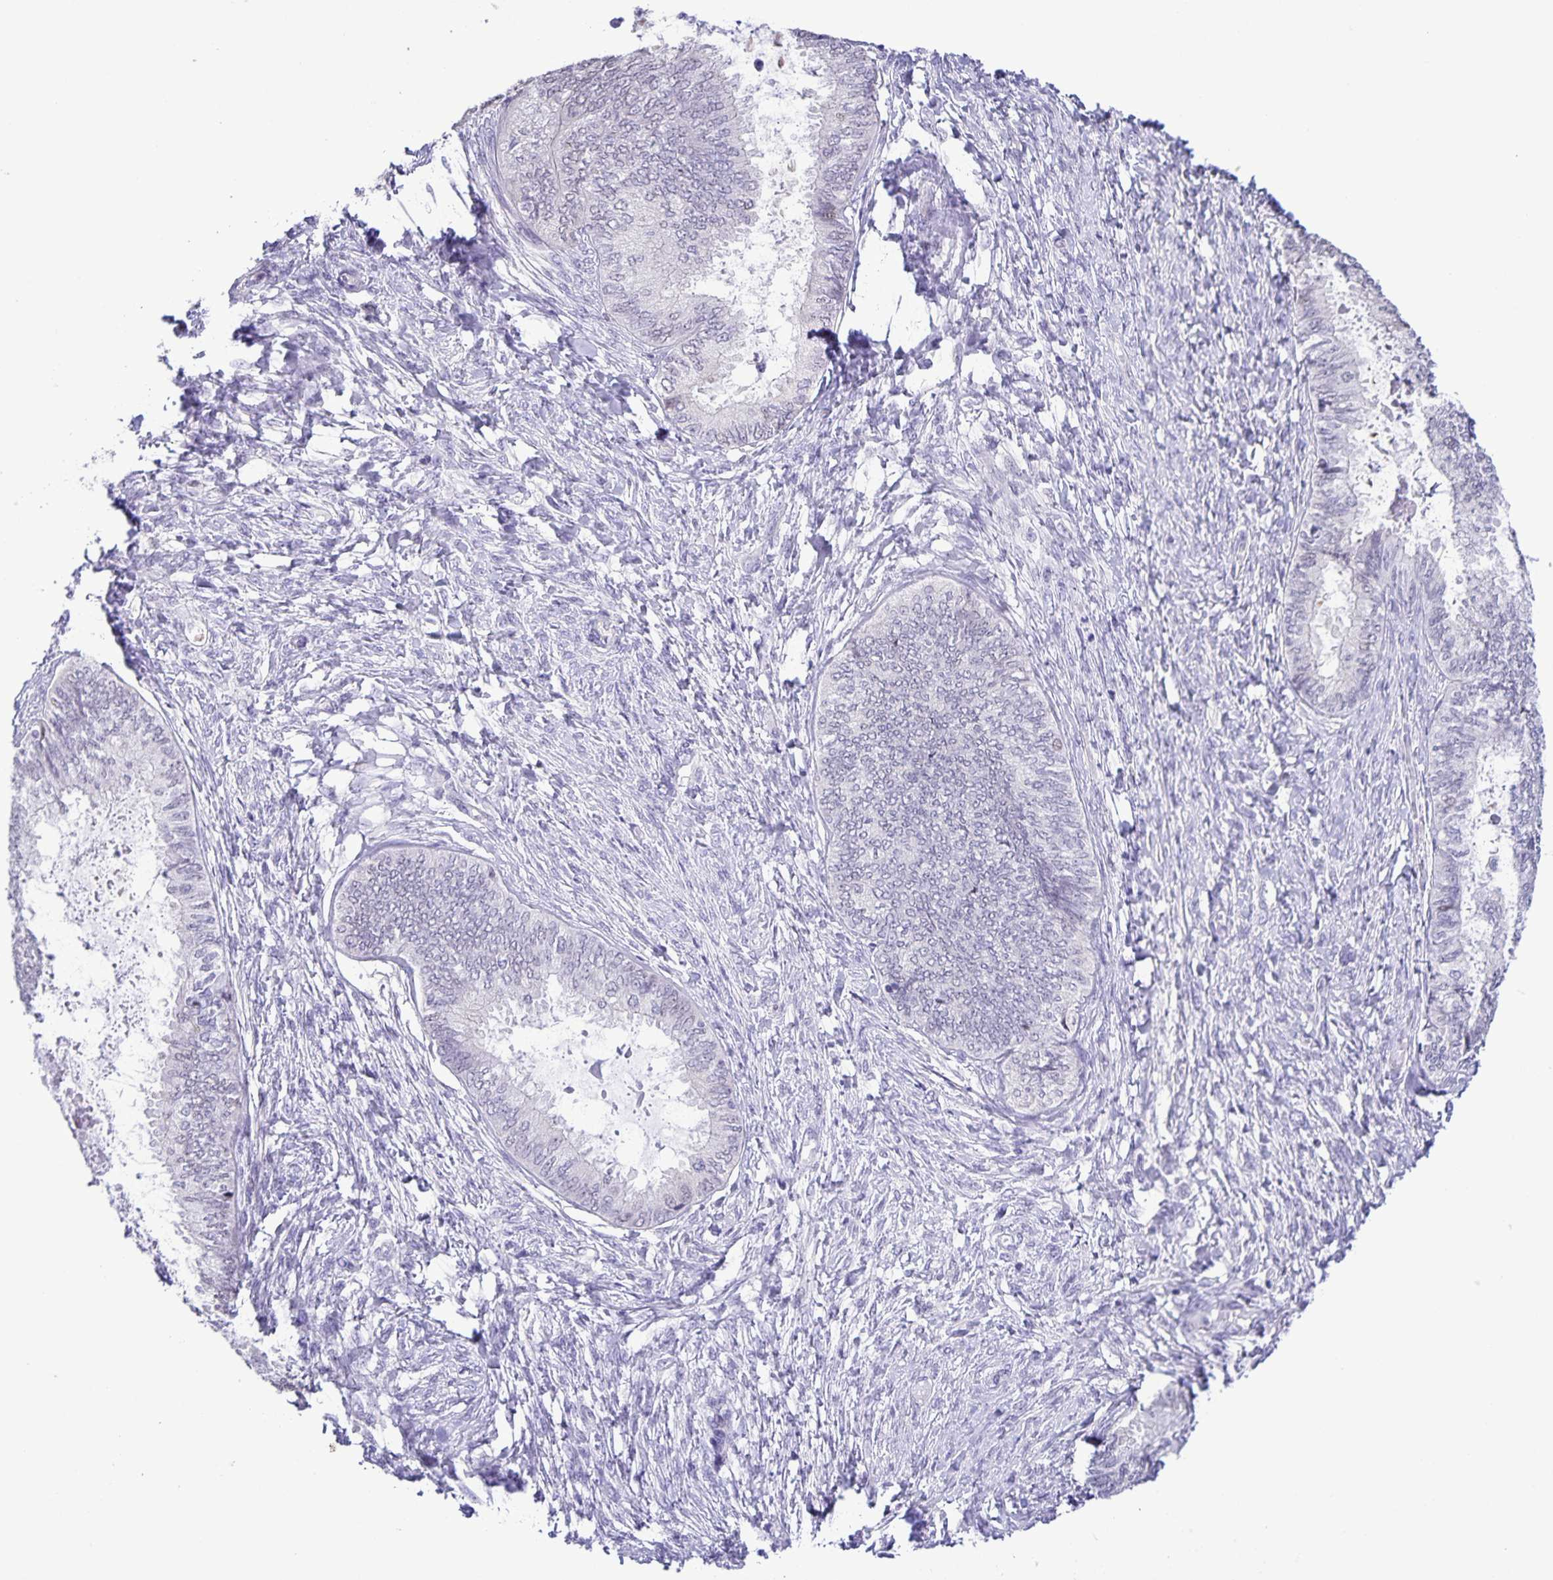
{"staining": {"intensity": "negative", "quantity": "none", "location": "none"}, "tissue": "ovarian cancer", "cell_type": "Tumor cells", "image_type": "cancer", "snomed": [{"axis": "morphology", "description": "Carcinoma, endometroid"}, {"axis": "topography", "description": "Ovary"}], "caption": "A histopathology image of human ovarian endometroid carcinoma is negative for staining in tumor cells.", "gene": "ONECUT2", "patient": {"sex": "female", "age": 70}}